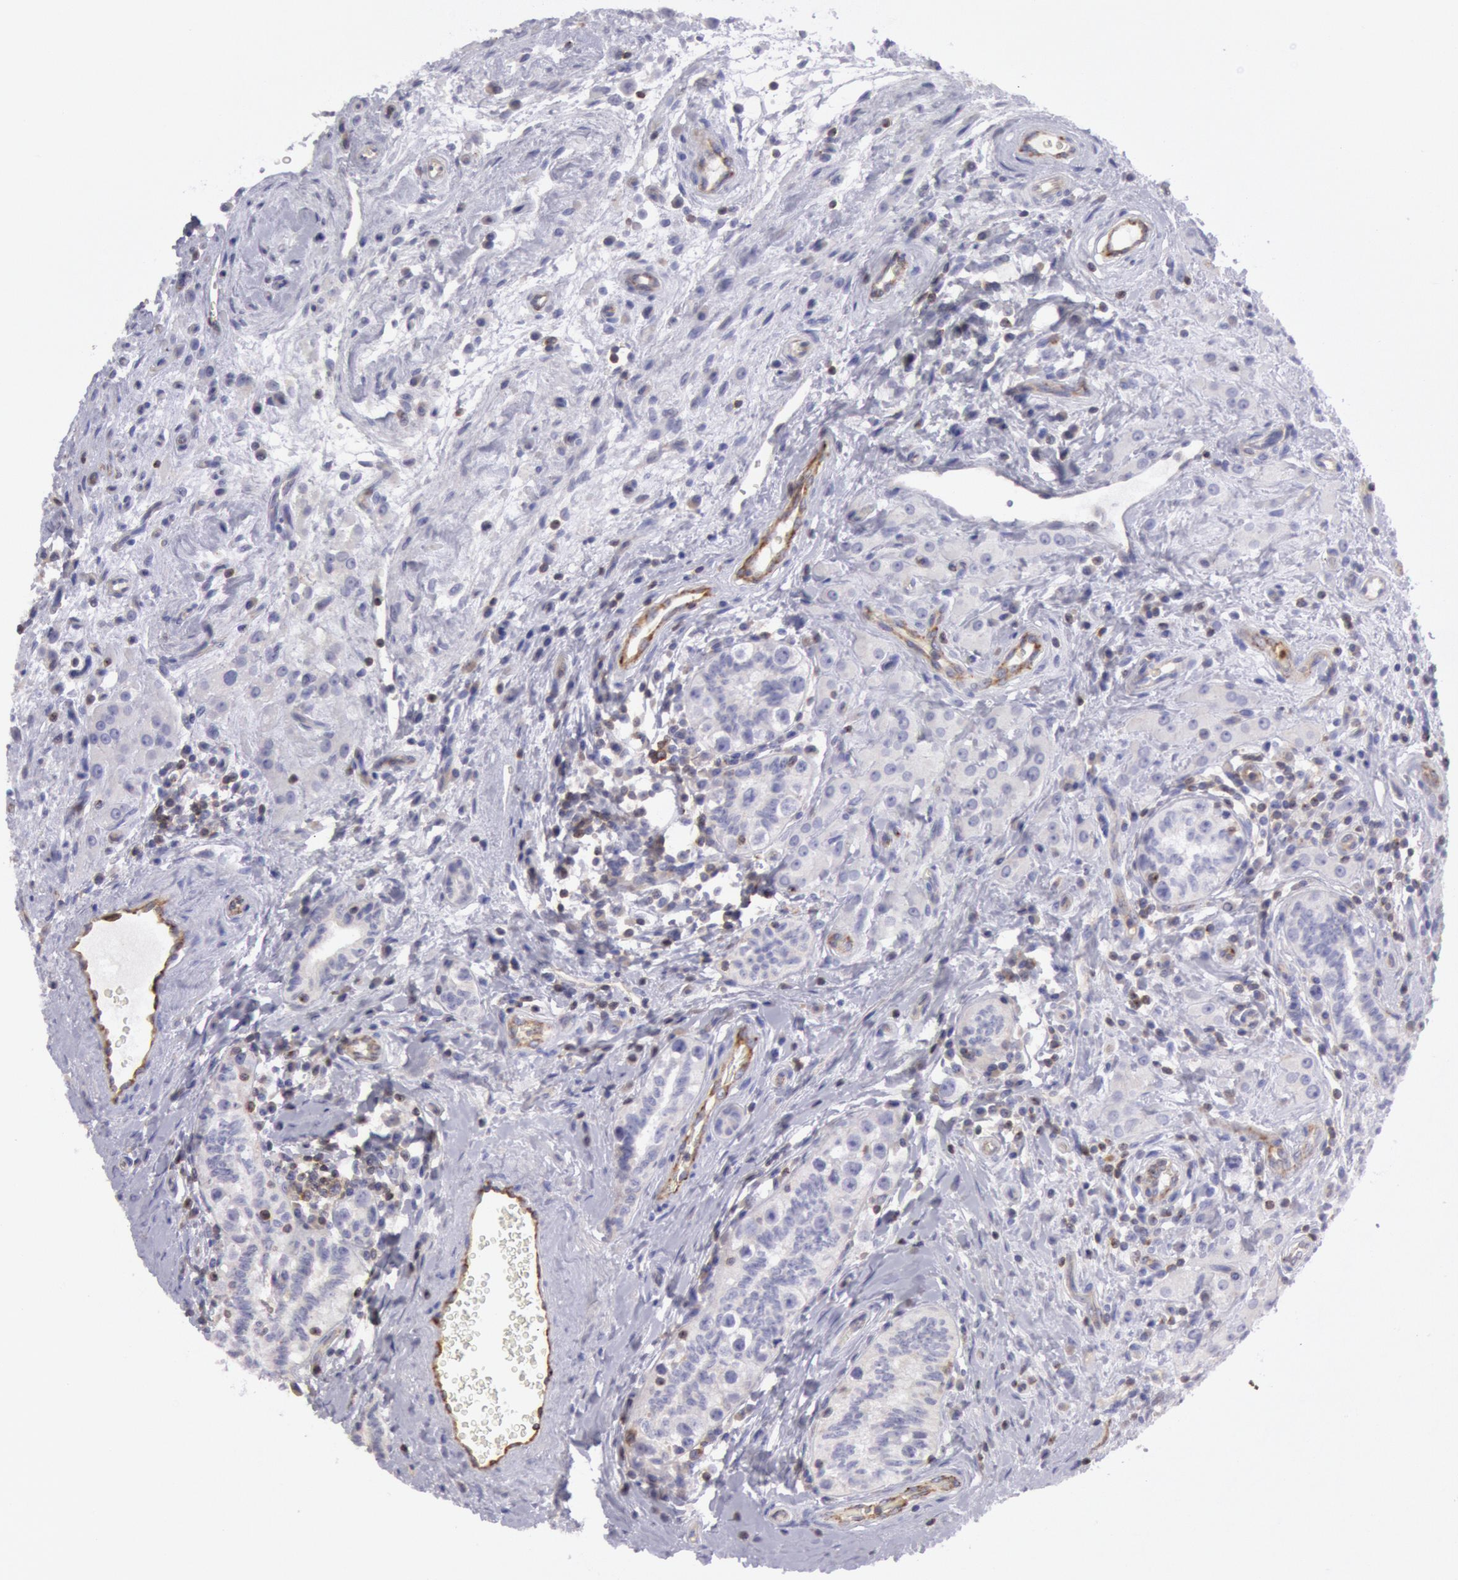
{"staining": {"intensity": "negative", "quantity": "none", "location": "none"}, "tissue": "testis cancer", "cell_type": "Tumor cells", "image_type": "cancer", "snomed": [{"axis": "morphology", "description": "Seminoma, NOS"}, {"axis": "topography", "description": "Testis"}], "caption": "Immunohistochemical staining of testis cancer exhibits no significant expression in tumor cells.", "gene": "RAB27A", "patient": {"sex": "male", "age": 32}}